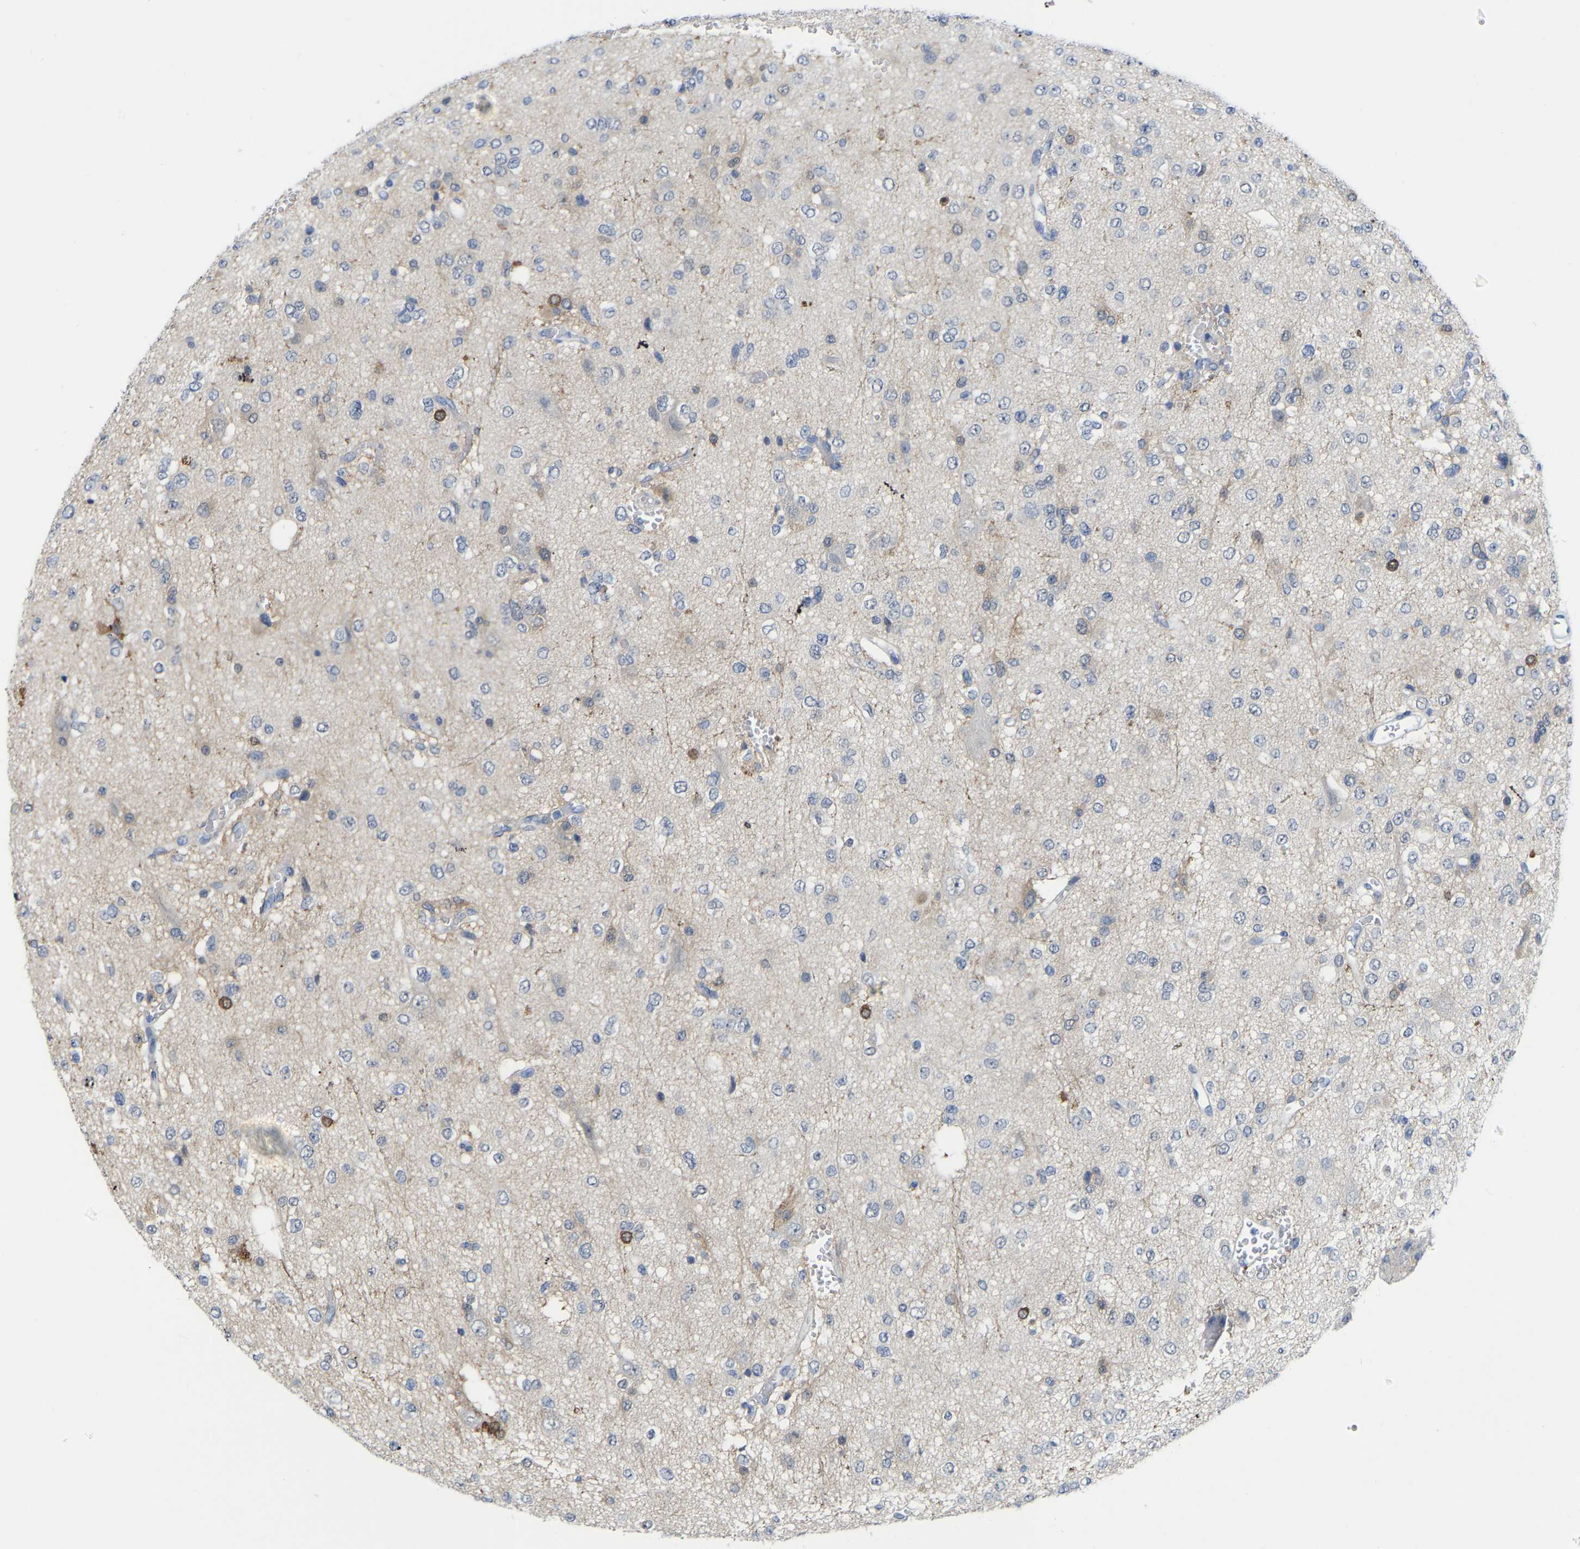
{"staining": {"intensity": "negative", "quantity": "none", "location": "none"}, "tissue": "glioma", "cell_type": "Tumor cells", "image_type": "cancer", "snomed": [{"axis": "morphology", "description": "Glioma, malignant, Low grade"}, {"axis": "topography", "description": "Brain"}], "caption": "Human low-grade glioma (malignant) stained for a protein using immunohistochemistry shows no expression in tumor cells.", "gene": "ABTB2", "patient": {"sex": "male", "age": 38}}